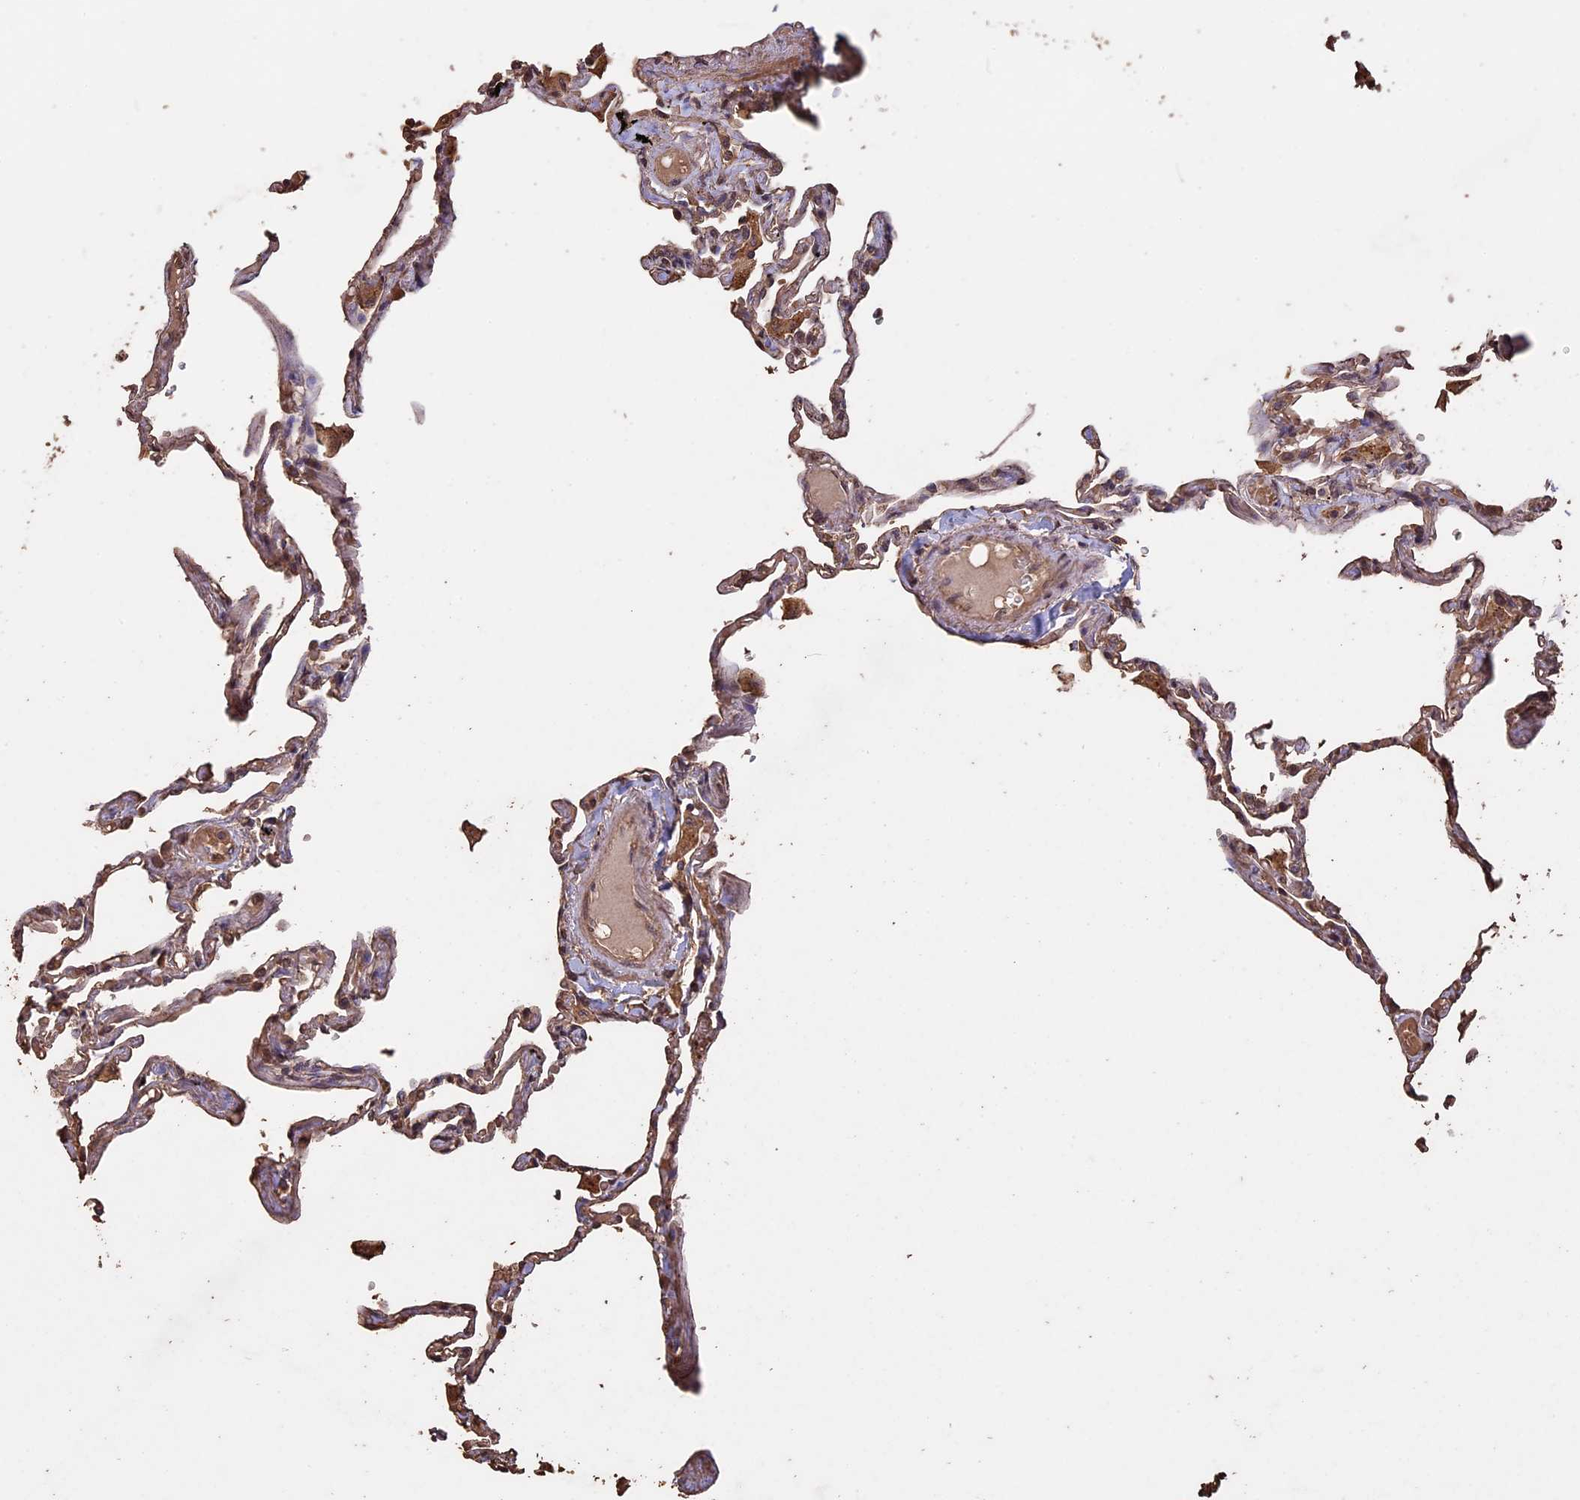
{"staining": {"intensity": "weak", "quantity": ">75%", "location": "cytoplasmic/membranous"}, "tissue": "lung", "cell_type": "Alveolar cells", "image_type": "normal", "snomed": [{"axis": "morphology", "description": "Normal tissue, NOS"}, {"axis": "topography", "description": "Lung"}], "caption": "The histopathology image reveals staining of benign lung, revealing weak cytoplasmic/membranous protein expression (brown color) within alveolar cells. Using DAB (brown) and hematoxylin (blue) stains, captured at high magnification using brightfield microscopy.", "gene": "HUNK", "patient": {"sex": "female", "age": 67}}